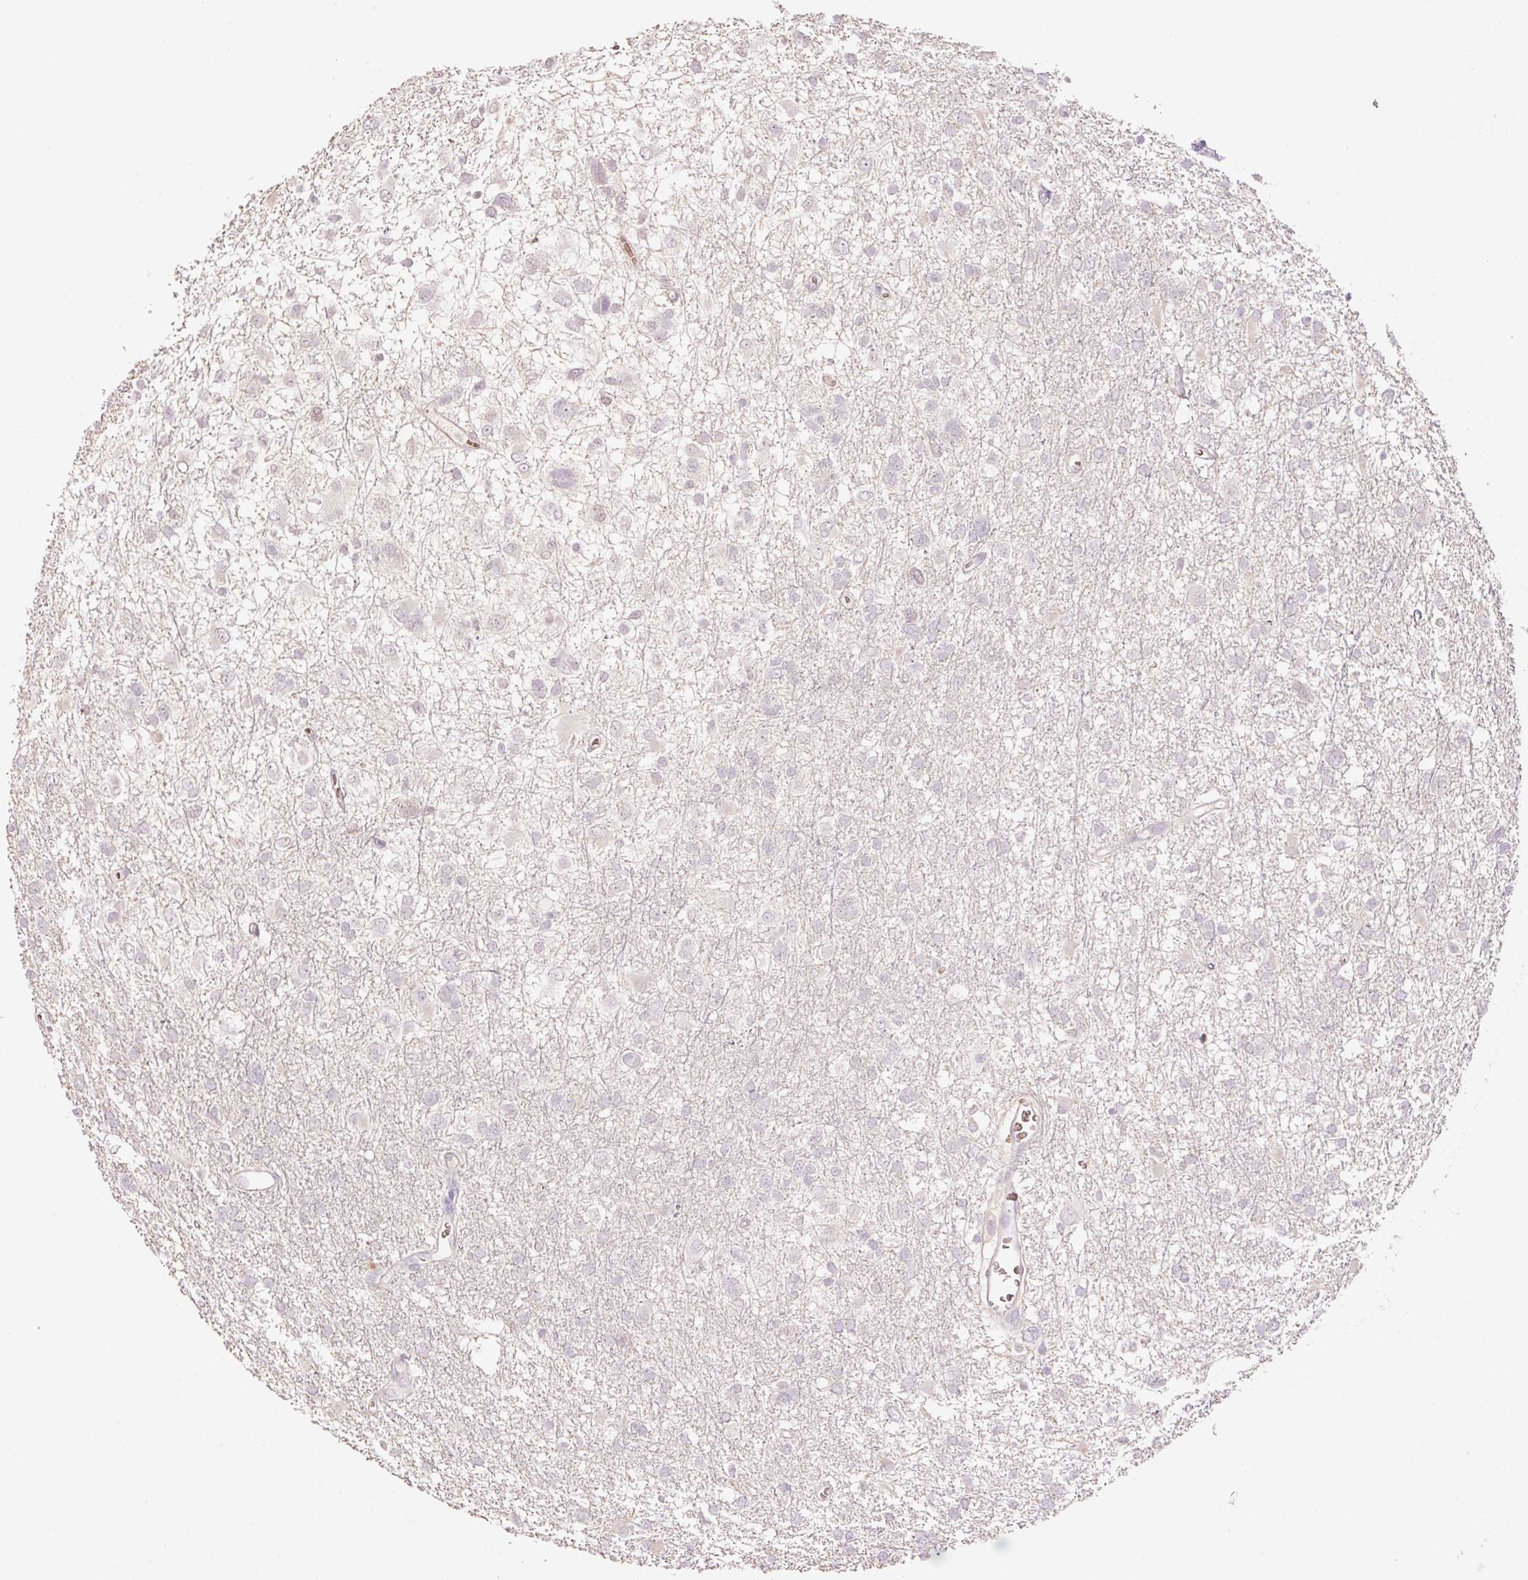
{"staining": {"intensity": "negative", "quantity": "none", "location": "none"}, "tissue": "glioma", "cell_type": "Tumor cells", "image_type": "cancer", "snomed": [{"axis": "morphology", "description": "Glioma, malignant, High grade"}, {"axis": "topography", "description": "Brain"}], "caption": "Immunohistochemical staining of glioma reveals no significant expression in tumor cells.", "gene": "LY6G6D", "patient": {"sex": "male", "age": 61}}